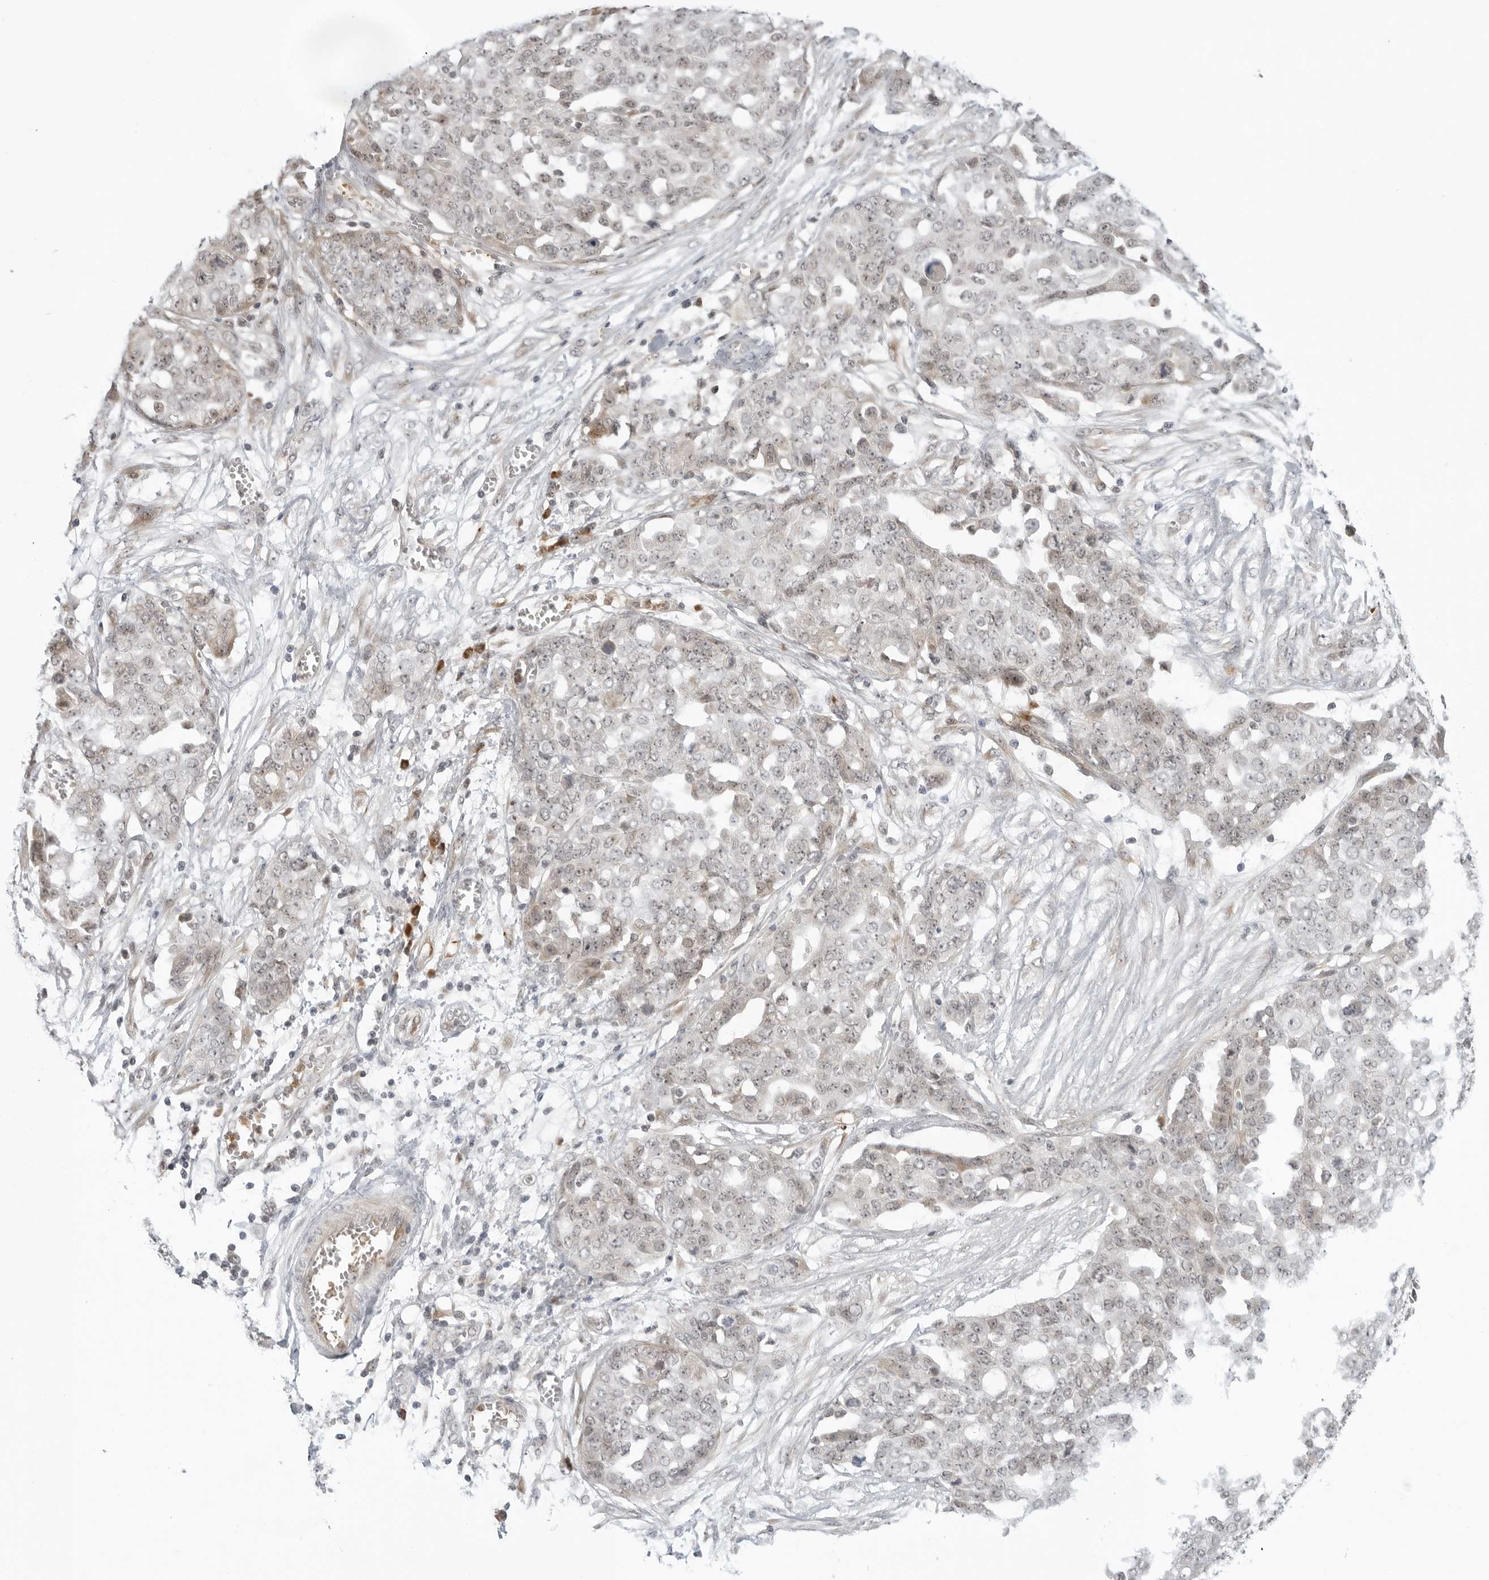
{"staining": {"intensity": "weak", "quantity": "<25%", "location": "nuclear"}, "tissue": "ovarian cancer", "cell_type": "Tumor cells", "image_type": "cancer", "snomed": [{"axis": "morphology", "description": "Cystadenocarcinoma, serous, NOS"}, {"axis": "topography", "description": "Soft tissue"}, {"axis": "topography", "description": "Ovary"}], "caption": "A photomicrograph of ovarian serous cystadenocarcinoma stained for a protein displays no brown staining in tumor cells.", "gene": "SUGCT", "patient": {"sex": "female", "age": 57}}